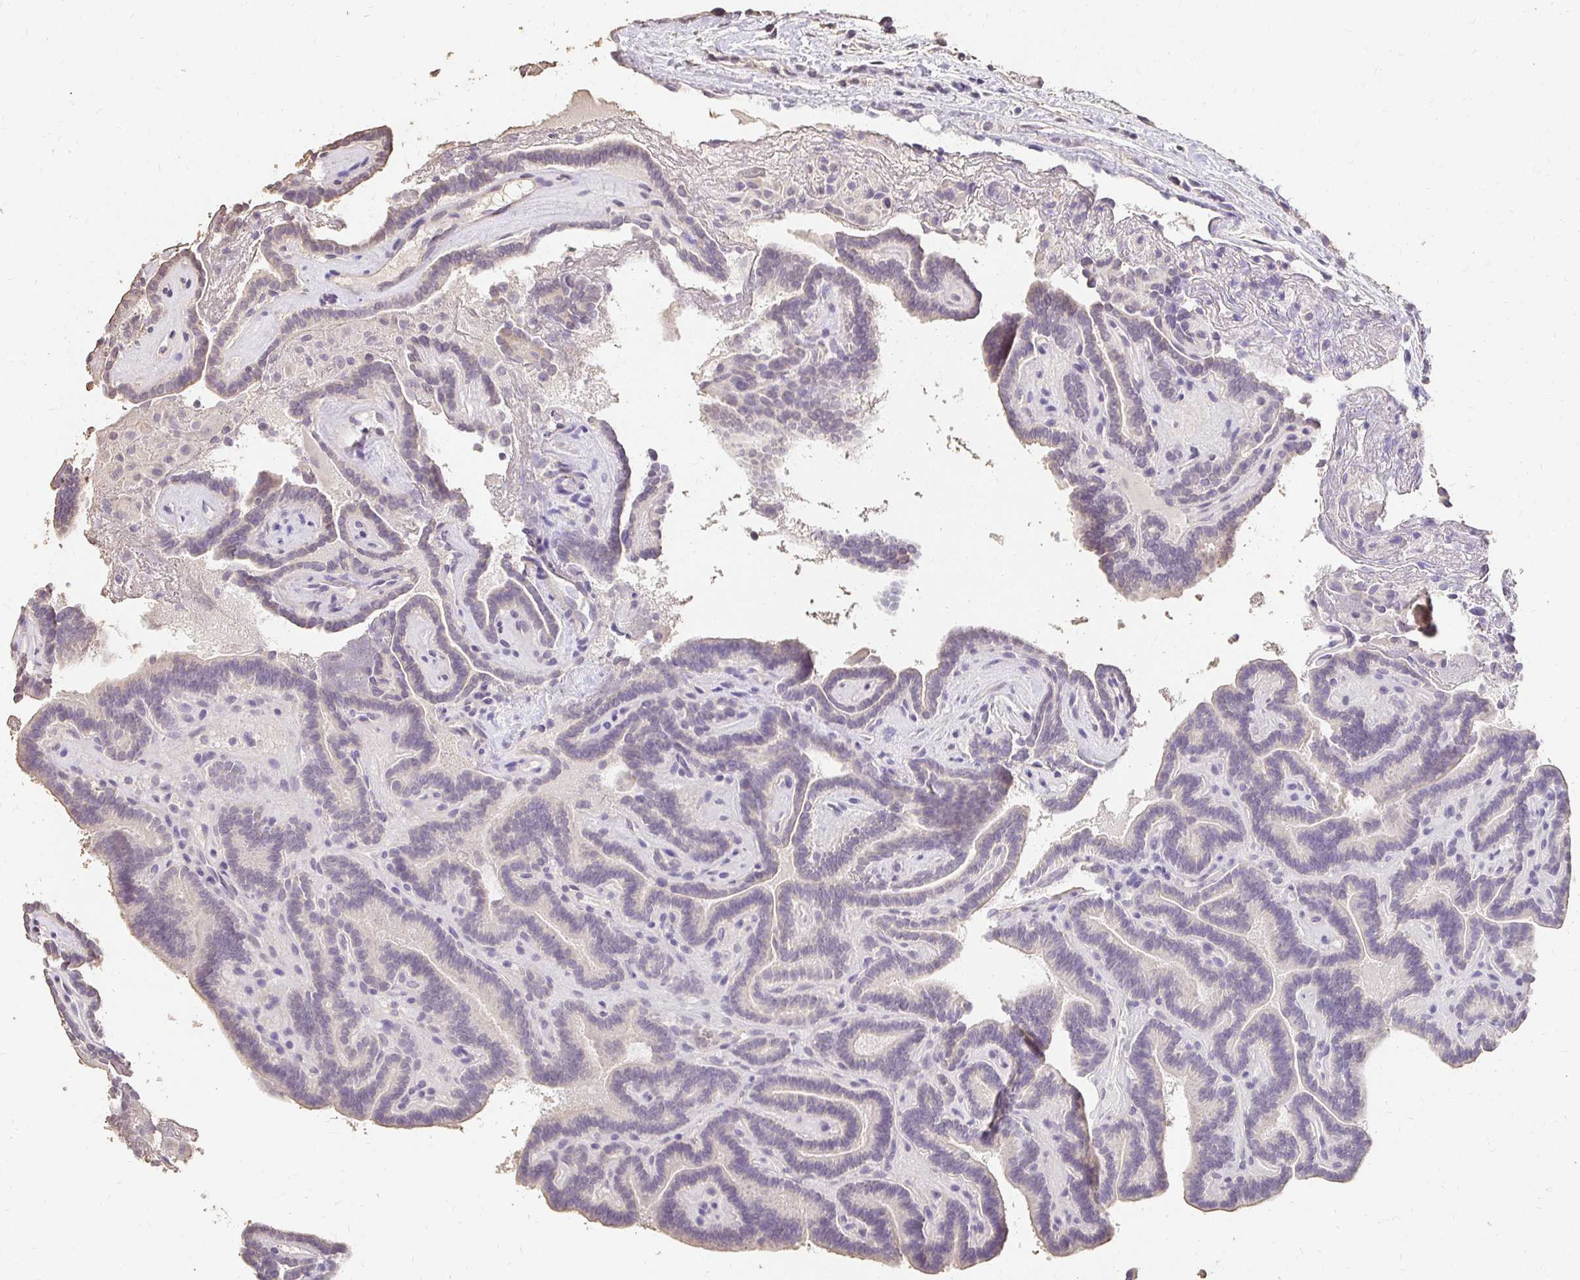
{"staining": {"intensity": "weak", "quantity": "<25%", "location": "cytoplasmic/membranous"}, "tissue": "thyroid cancer", "cell_type": "Tumor cells", "image_type": "cancer", "snomed": [{"axis": "morphology", "description": "Papillary adenocarcinoma, NOS"}, {"axis": "topography", "description": "Thyroid gland"}], "caption": "This is a histopathology image of immunohistochemistry (IHC) staining of thyroid cancer (papillary adenocarcinoma), which shows no staining in tumor cells. (DAB immunohistochemistry (IHC) visualized using brightfield microscopy, high magnification).", "gene": "UGT1A6", "patient": {"sex": "female", "age": 21}}